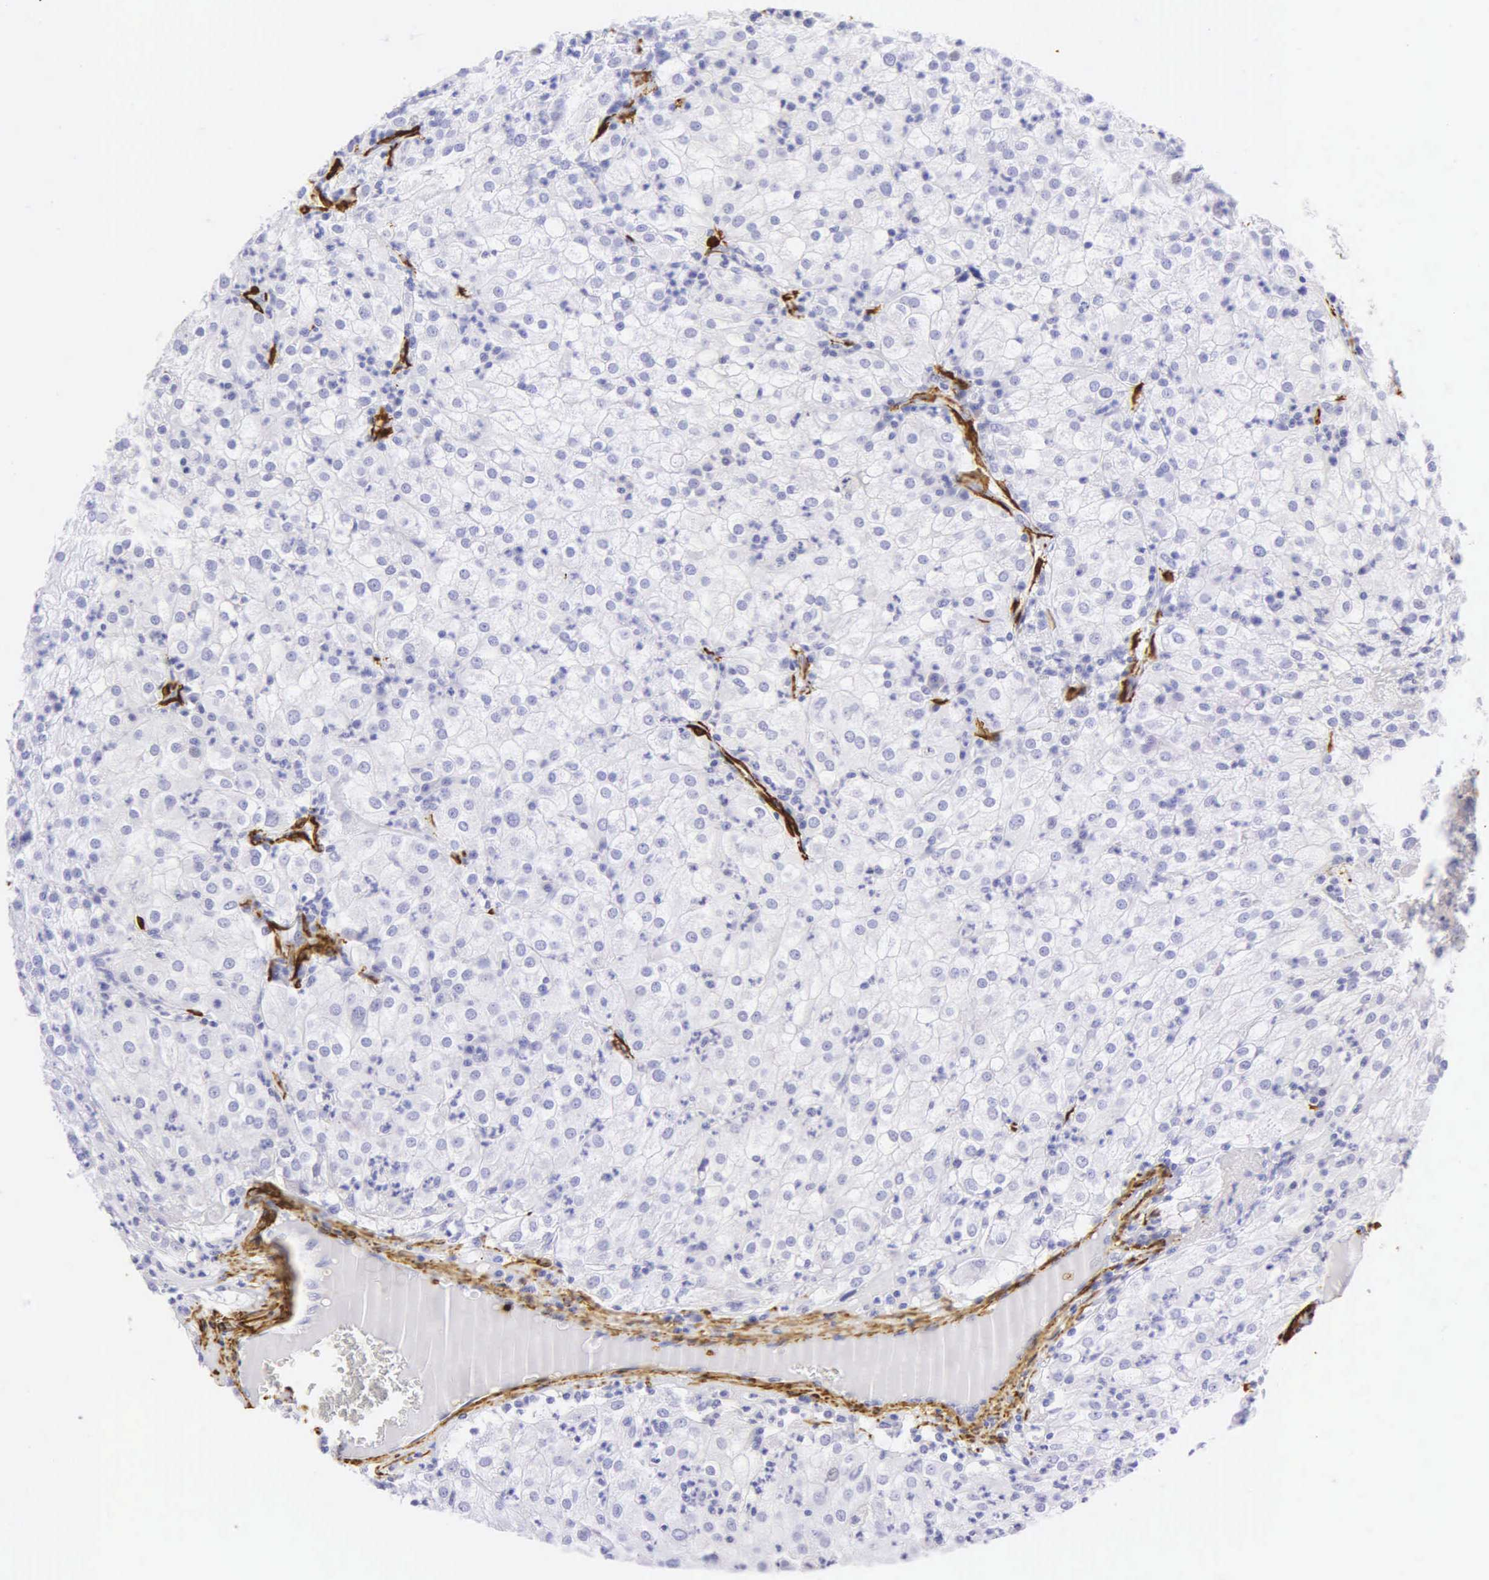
{"staining": {"intensity": "negative", "quantity": "none", "location": "none"}, "tissue": "renal cancer", "cell_type": "Tumor cells", "image_type": "cancer", "snomed": [{"axis": "morphology", "description": "Adenocarcinoma, NOS"}, {"axis": "topography", "description": "Kidney"}], "caption": "The IHC photomicrograph has no significant positivity in tumor cells of renal cancer tissue. (DAB IHC, high magnification).", "gene": "ACTA2", "patient": {"sex": "male", "age": 59}}